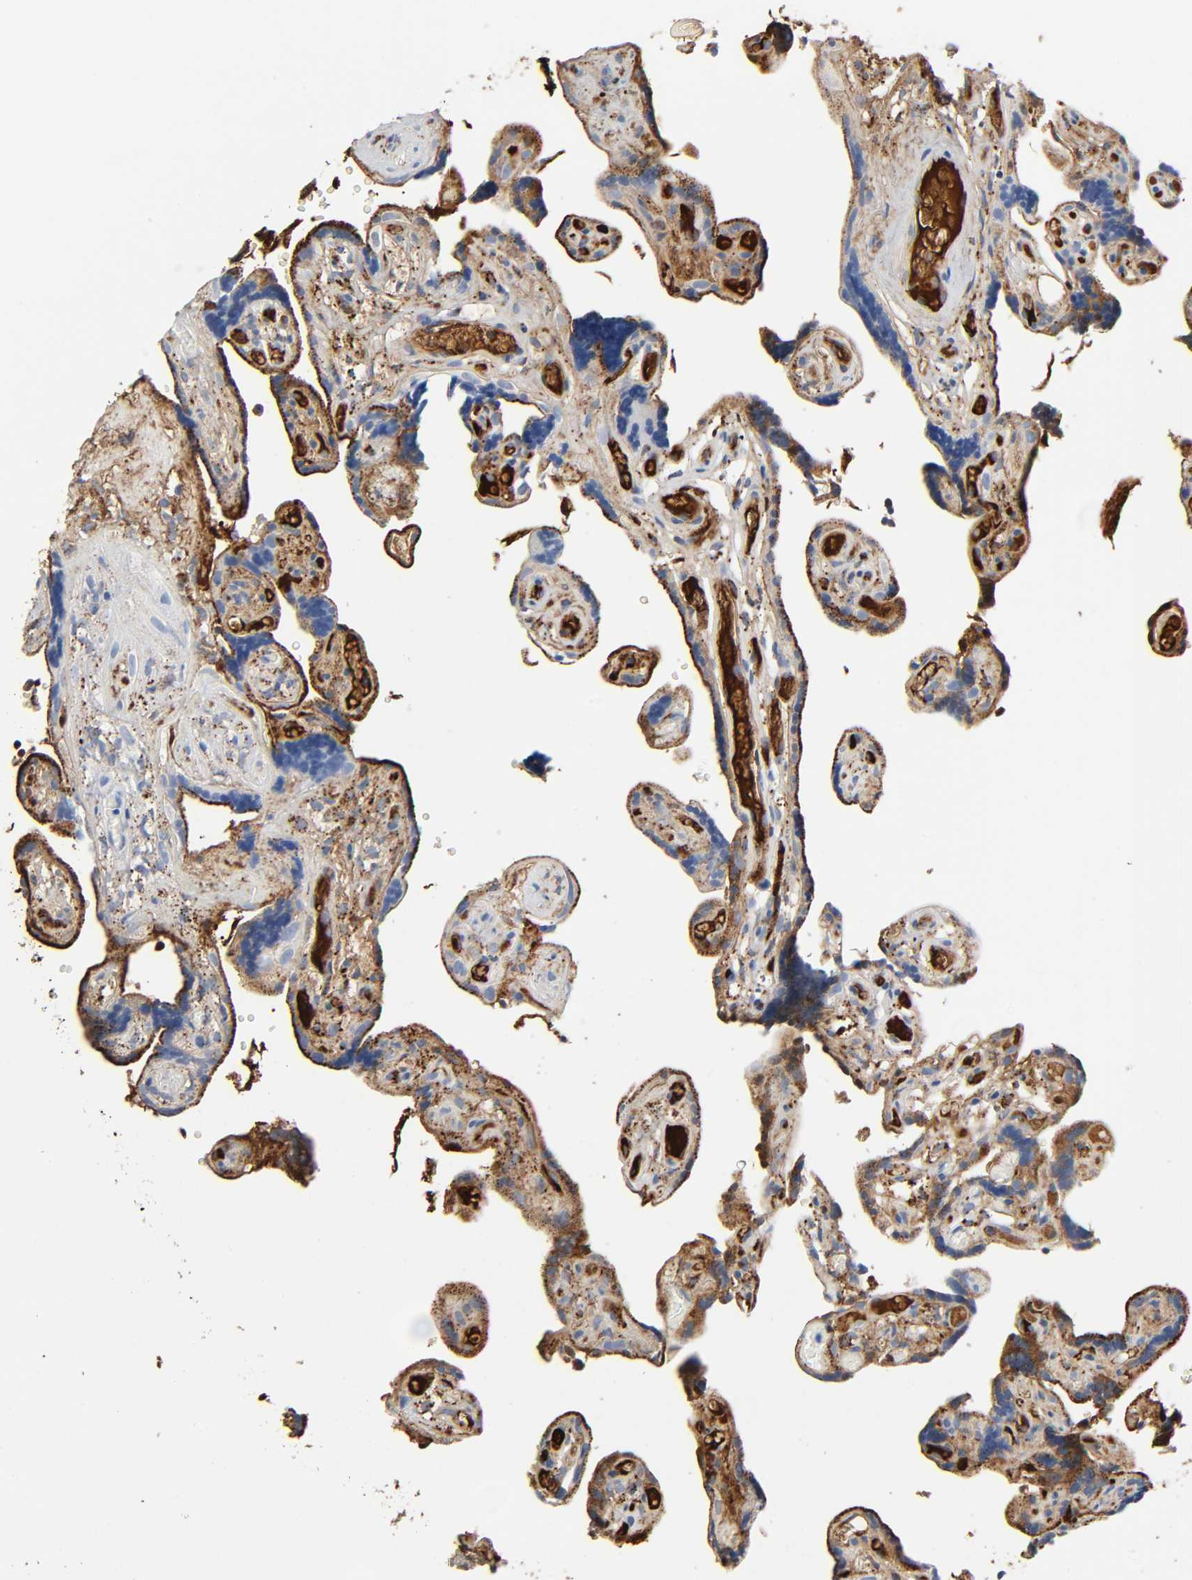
{"staining": {"intensity": "moderate", "quantity": "<25%", "location": "cytoplasmic/membranous"}, "tissue": "placenta", "cell_type": "Decidual cells", "image_type": "normal", "snomed": [{"axis": "morphology", "description": "Normal tissue, NOS"}, {"axis": "topography", "description": "Placenta"}], "caption": "Protein staining by immunohistochemistry (IHC) demonstrates moderate cytoplasmic/membranous staining in about <25% of decidual cells in normal placenta. The staining is performed using DAB brown chromogen to label protein expression. The nuclei are counter-stained blue using hematoxylin.", "gene": "C3", "patient": {"sex": "female", "age": 30}}